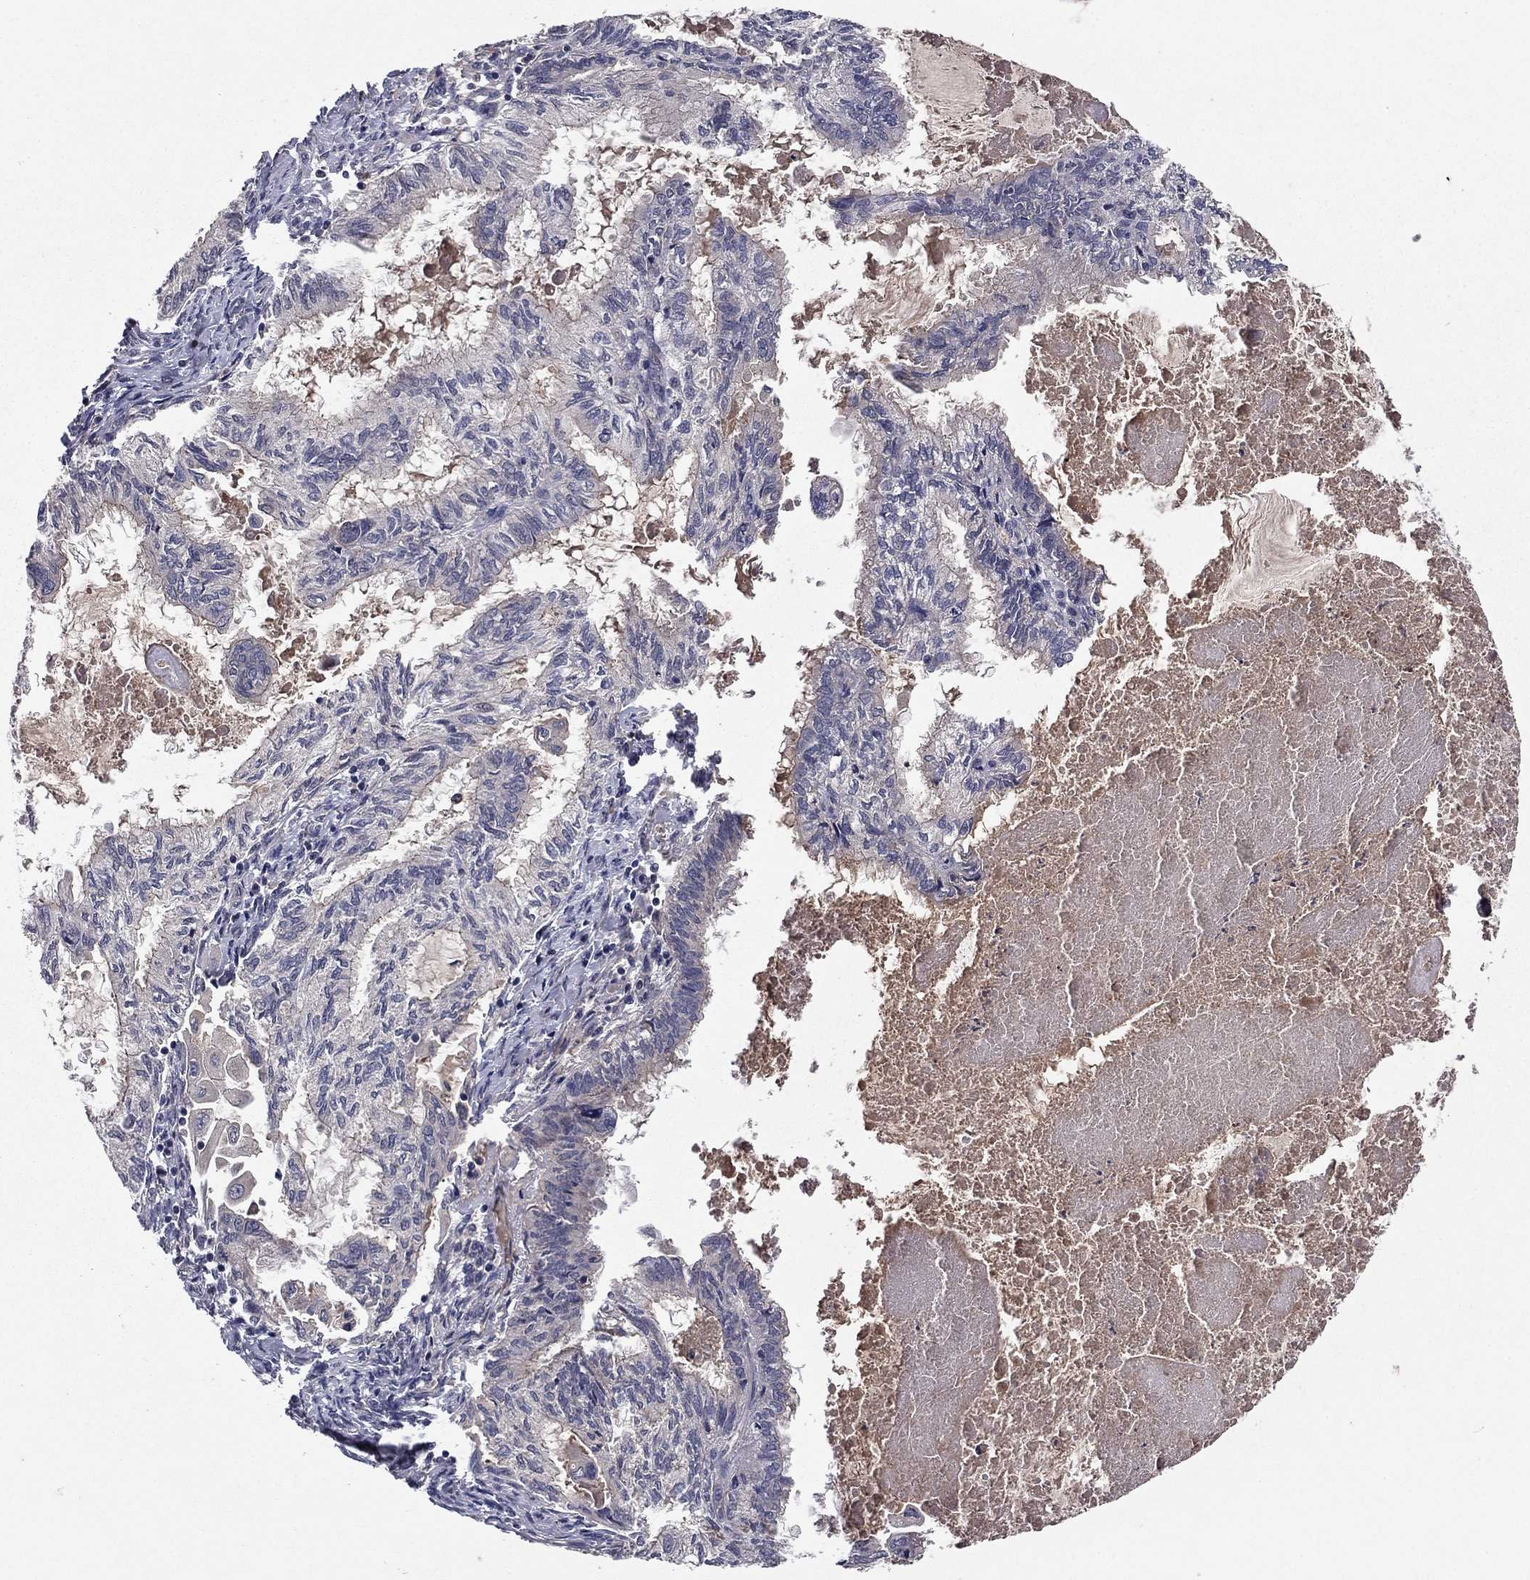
{"staining": {"intensity": "negative", "quantity": "none", "location": "none"}, "tissue": "endometrial cancer", "cell_type": "Tumor cells", "image_type": "cancer", "snomed": [{"axis": "morphology", "description": "Adenocarcinoma, NOS"}, {"axis": "topography", "description": "Endometrium"}], "caption": "The photomicrograph shows no staining of tumor cells in endometrial adenocarcinoma.", "gene": "PROS1", "patient": {"sex": "female", "age": 86}}